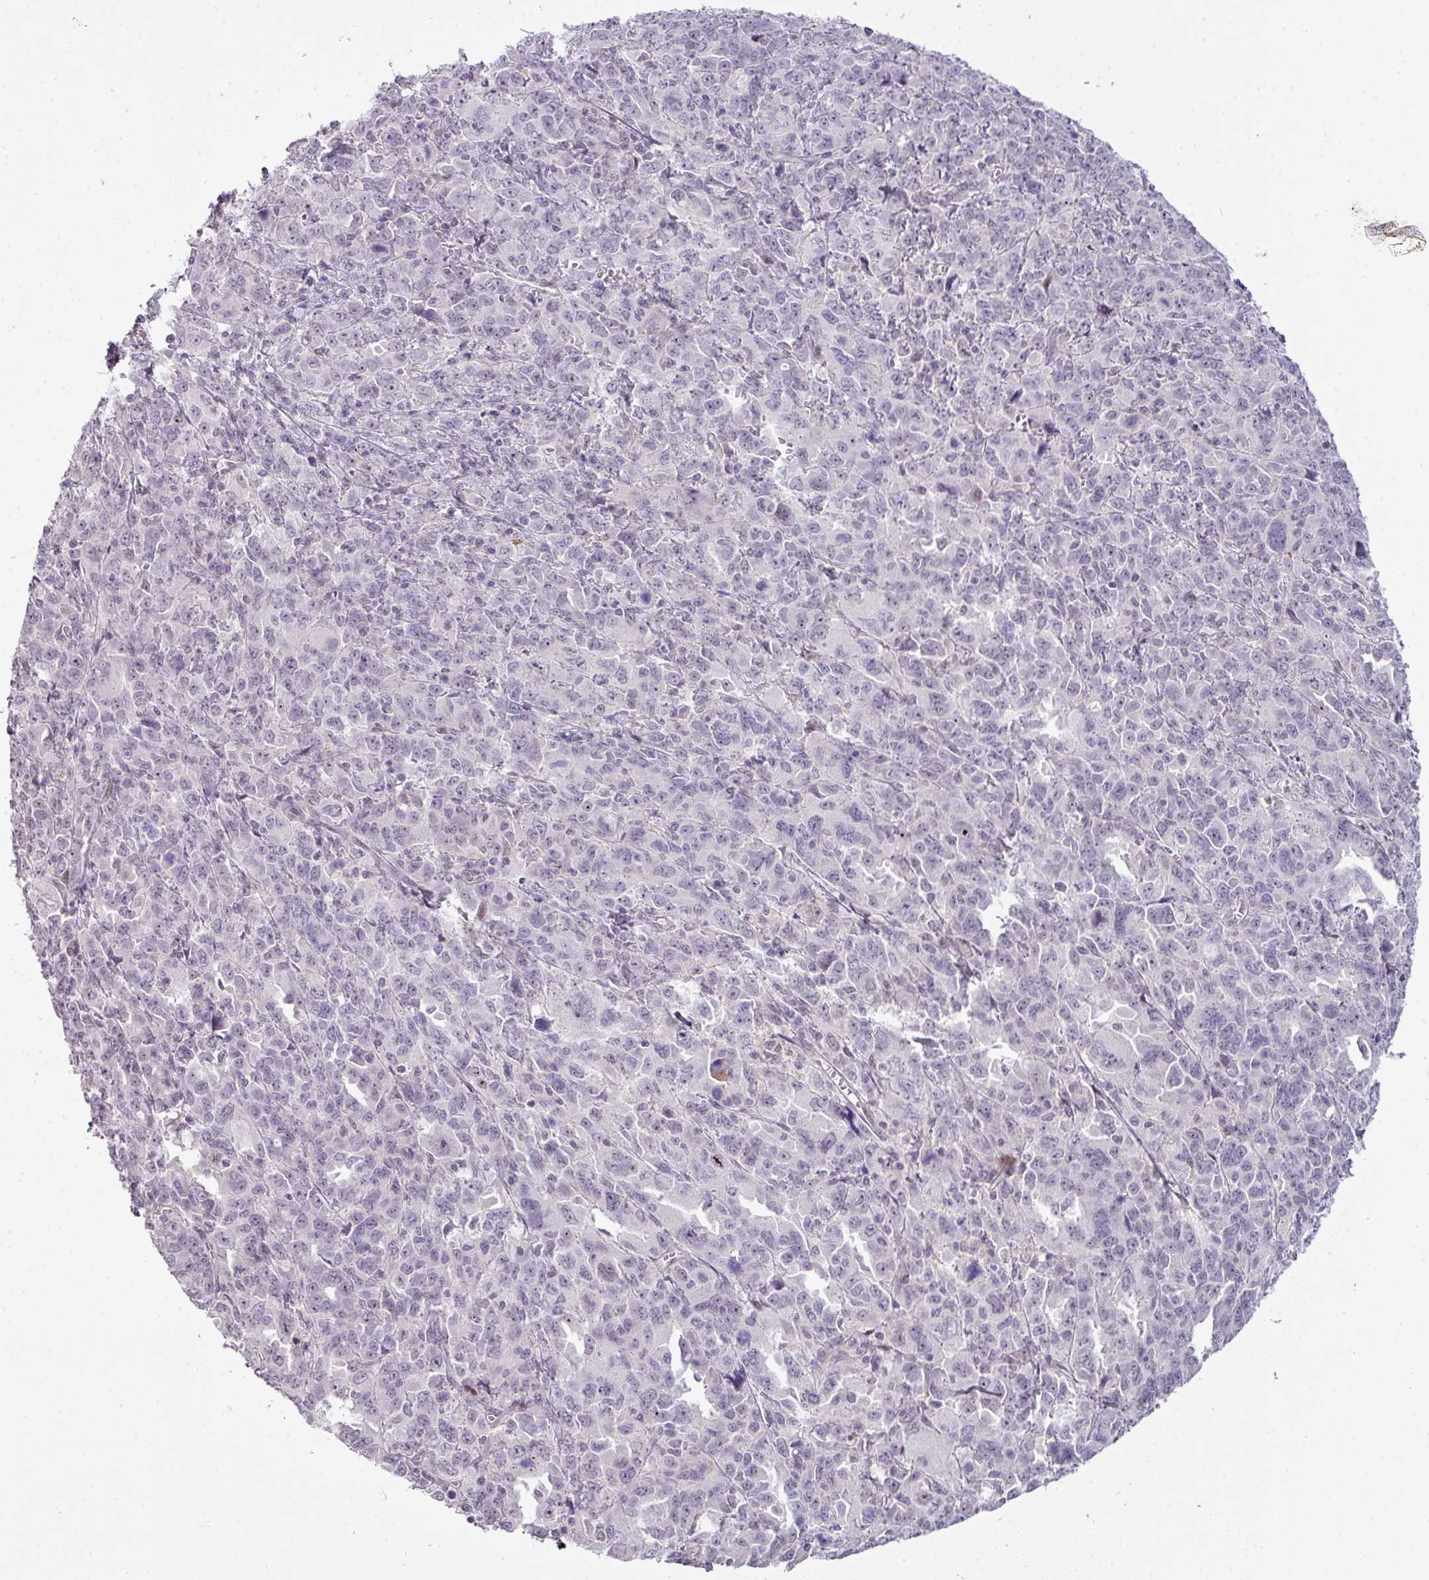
{"staining": {"intensity": "negative", "quantity": "none", "location": "none"}, "tissue": "ovarian cancer", "cell_type": "Tumor cells", "image_type": "cancer", "snomed": [{"axis": "morphology", "description": "Adenocarcinoma, NOS"}, {"axis": "morphology", "description": "Carcinoma, endometroid"}, {"axis": "topography", "description": "Ovary"}], "caption": "Immunohistochemistry histopathology image of human ovarian cancer stained for a protein (brown), which exhibits no positivity in tumor cells. (DAB IHC with hematoxylin counter stain).", "gene": "ZNF688", "patient": {"sex": "female", "age": 72}}